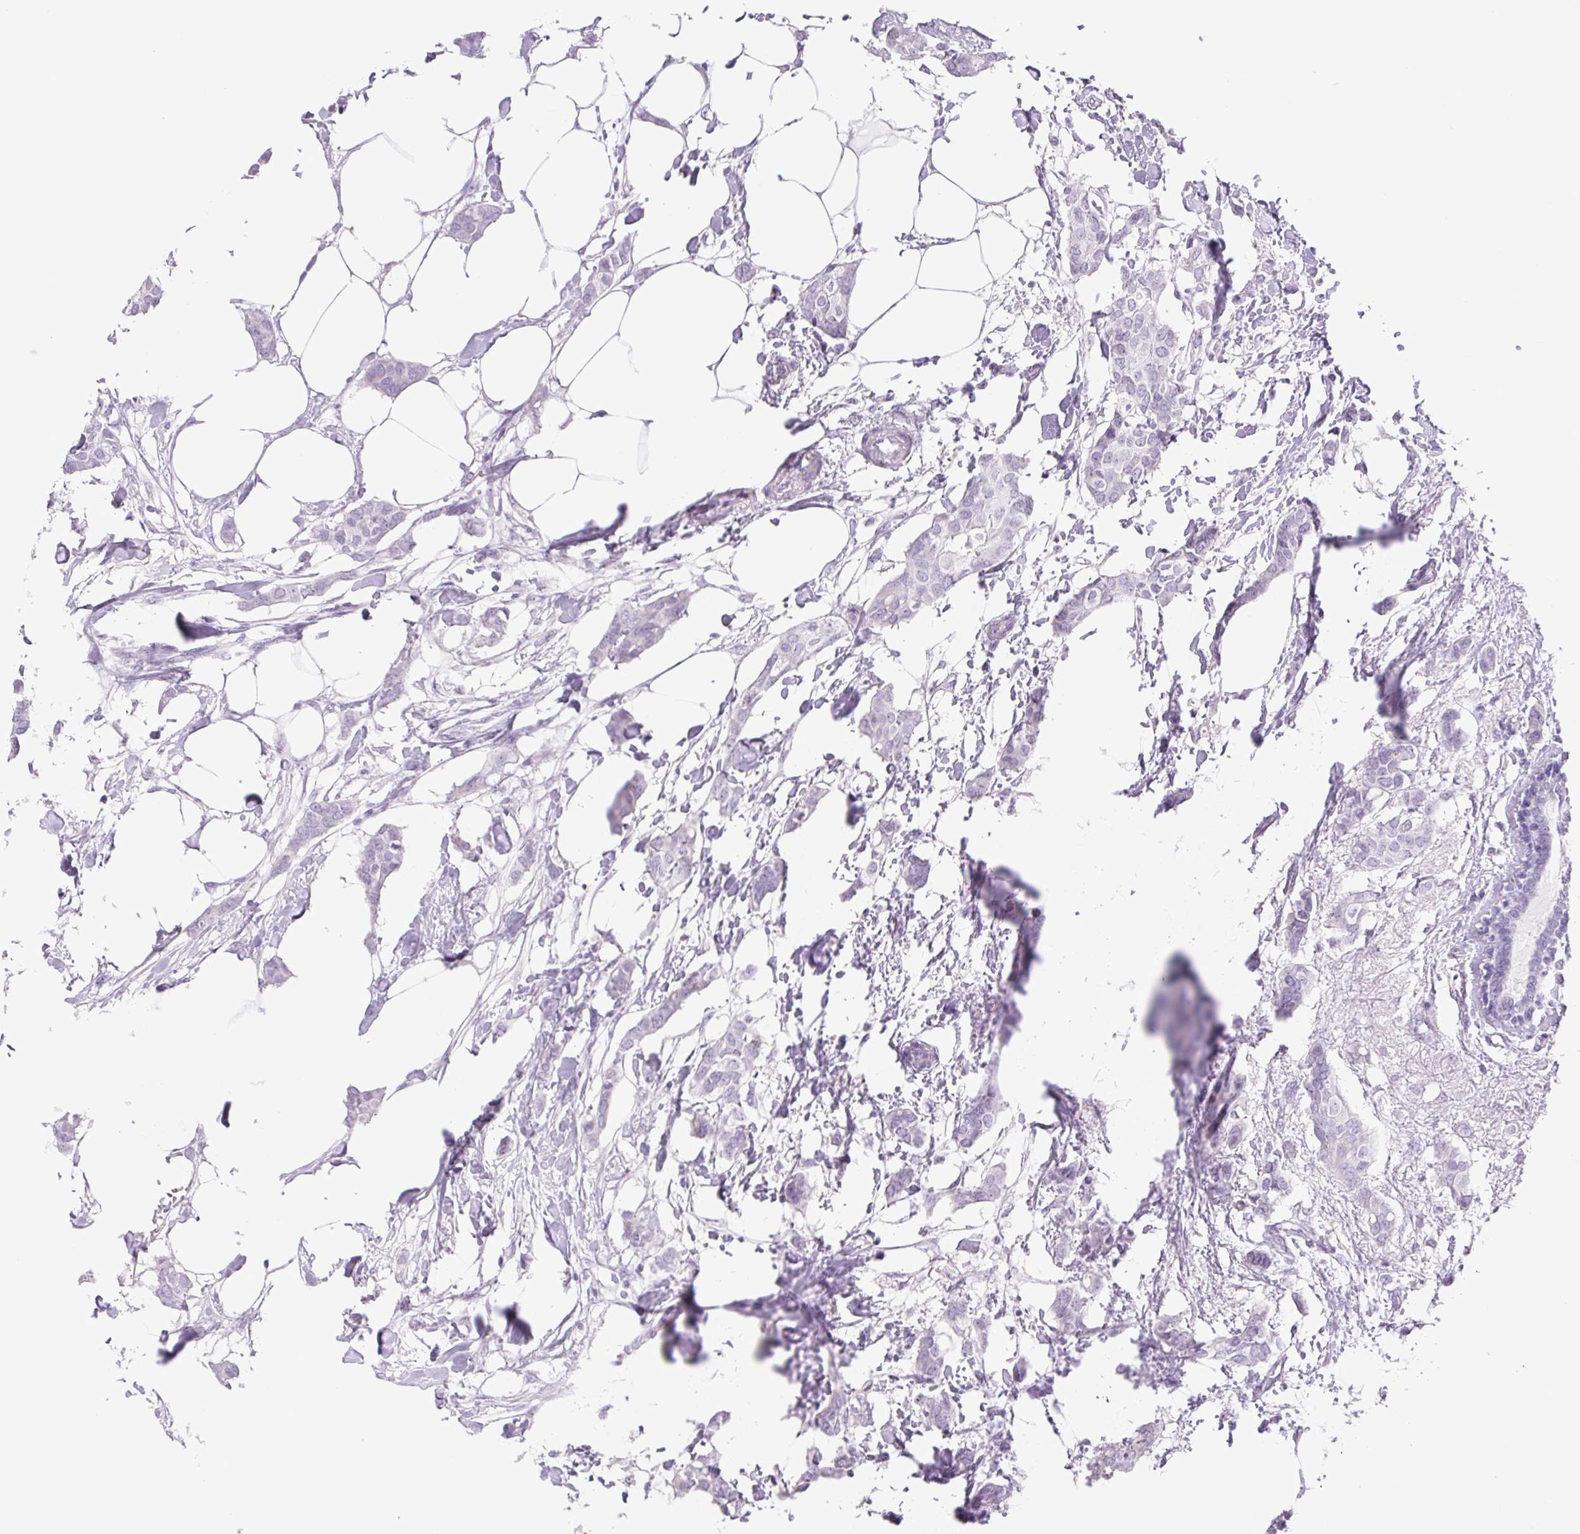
{"staining": {"intensity": "negative", "quantity": "none", "location": "none"}, "tissue": "breast cancer", "cell_type": "Tumor cells", "image_type": "cancer", "snomed": [{"axis": "morphology", "description": "Duct carcinoma"}, {"axis": "topography", "description": "Breast"}], "caption": "This is an immunohistochemistry image of human breast cancer (intraductal carcinoma). There is no staining in tumor cells.", "gene": "CDSN", "patient": {"sex": "female", "age": 62}}